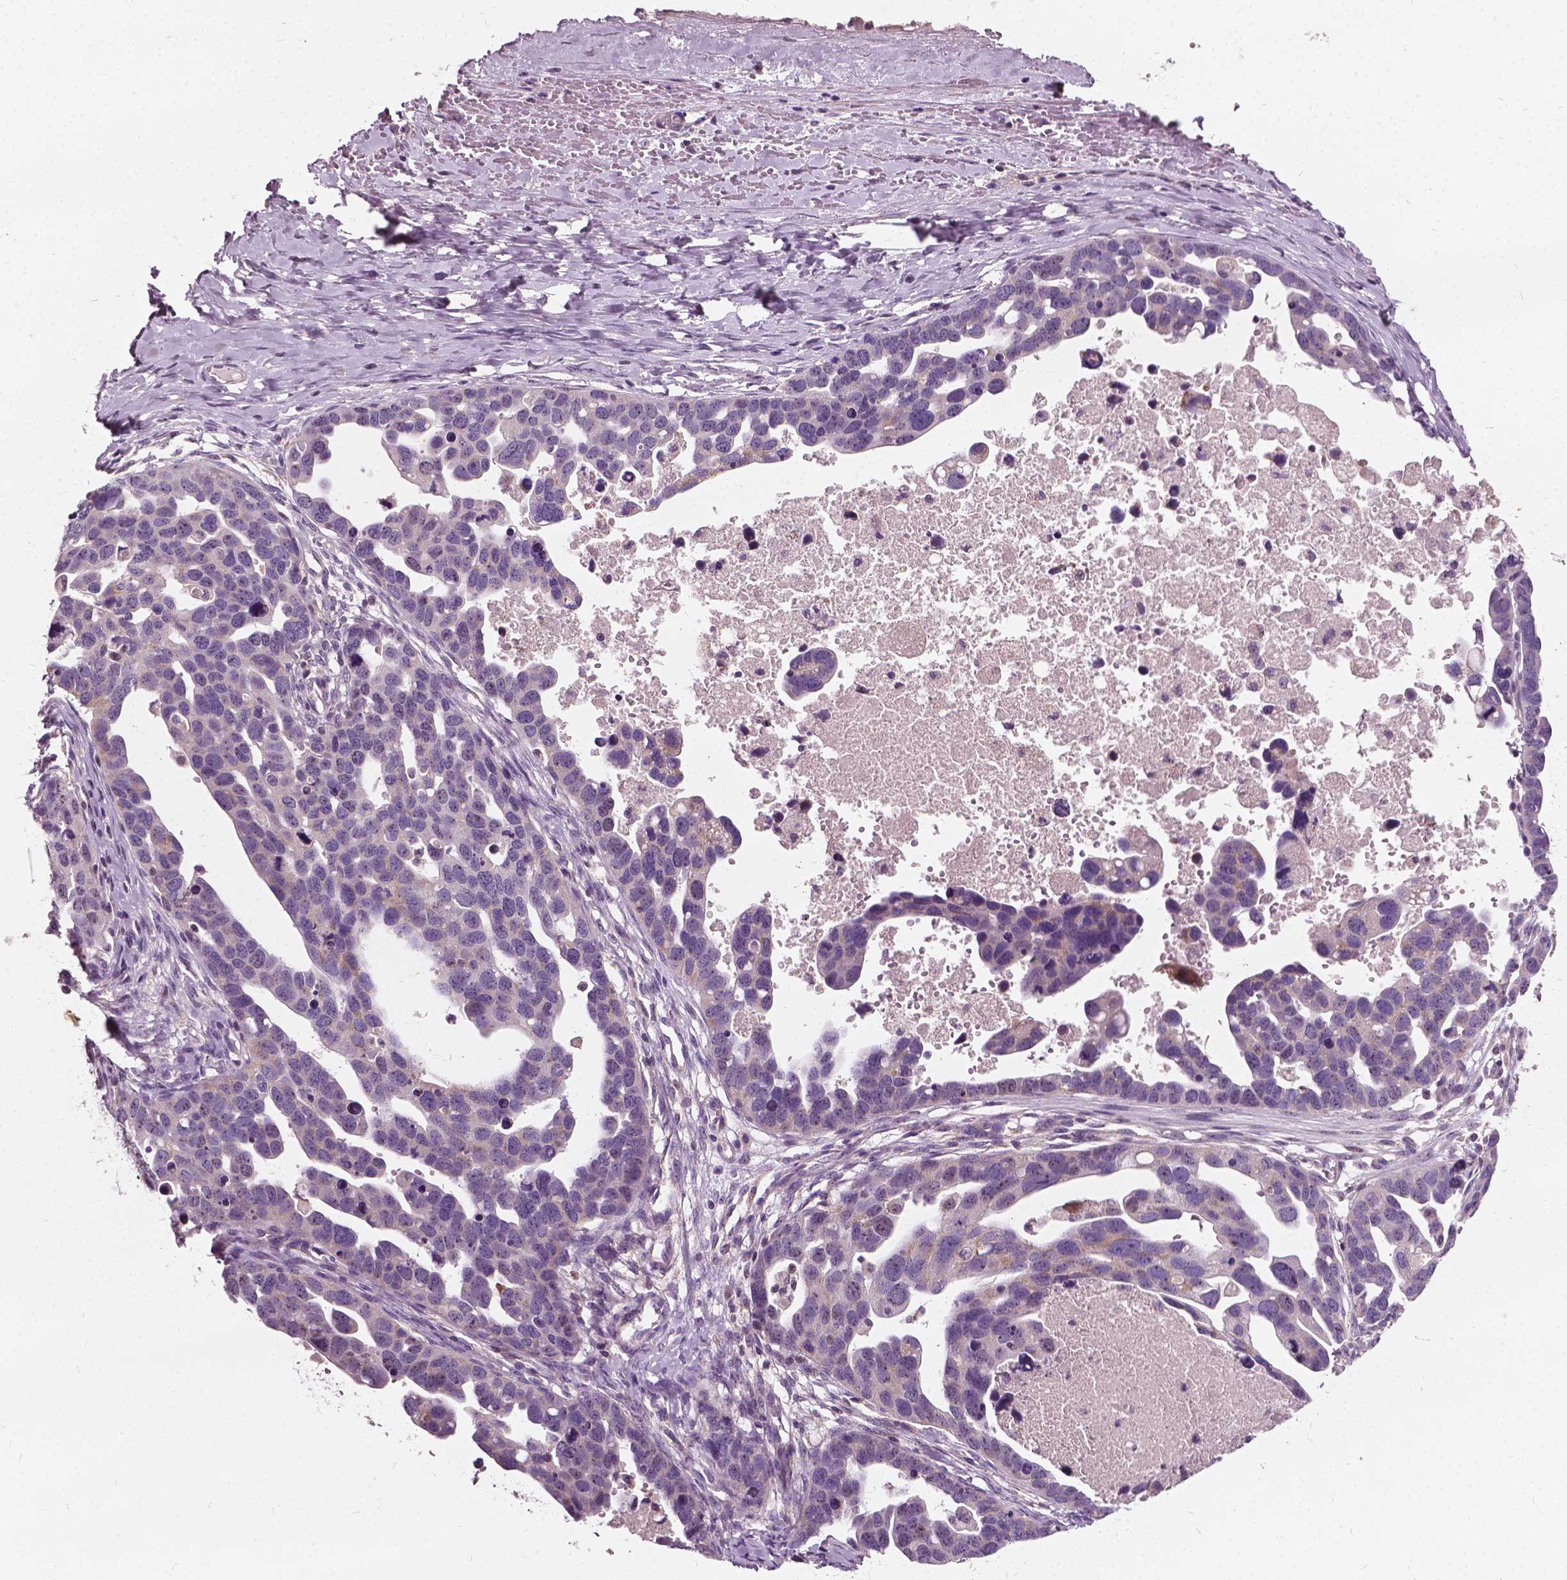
{"staining": {"intensity": "weak", "quantity": "<25%", "location": "nuclear"}, "tissue": "ovarian cancer", "cell_type": "Tumor cells", "image_type": "cancer", "snomed": [{"axis": "morphology", "description": "Cystadenocarcinoma, serous, NOS"}, {"axis": "topography", "description": "Ovary"}], "caption": "Tumor cells show no significant protein staining in ovarian cancer (serous cystadenocarcinoma).", "gene": "ODF3L2", "patient": {"sex": "female", "age": 54}}